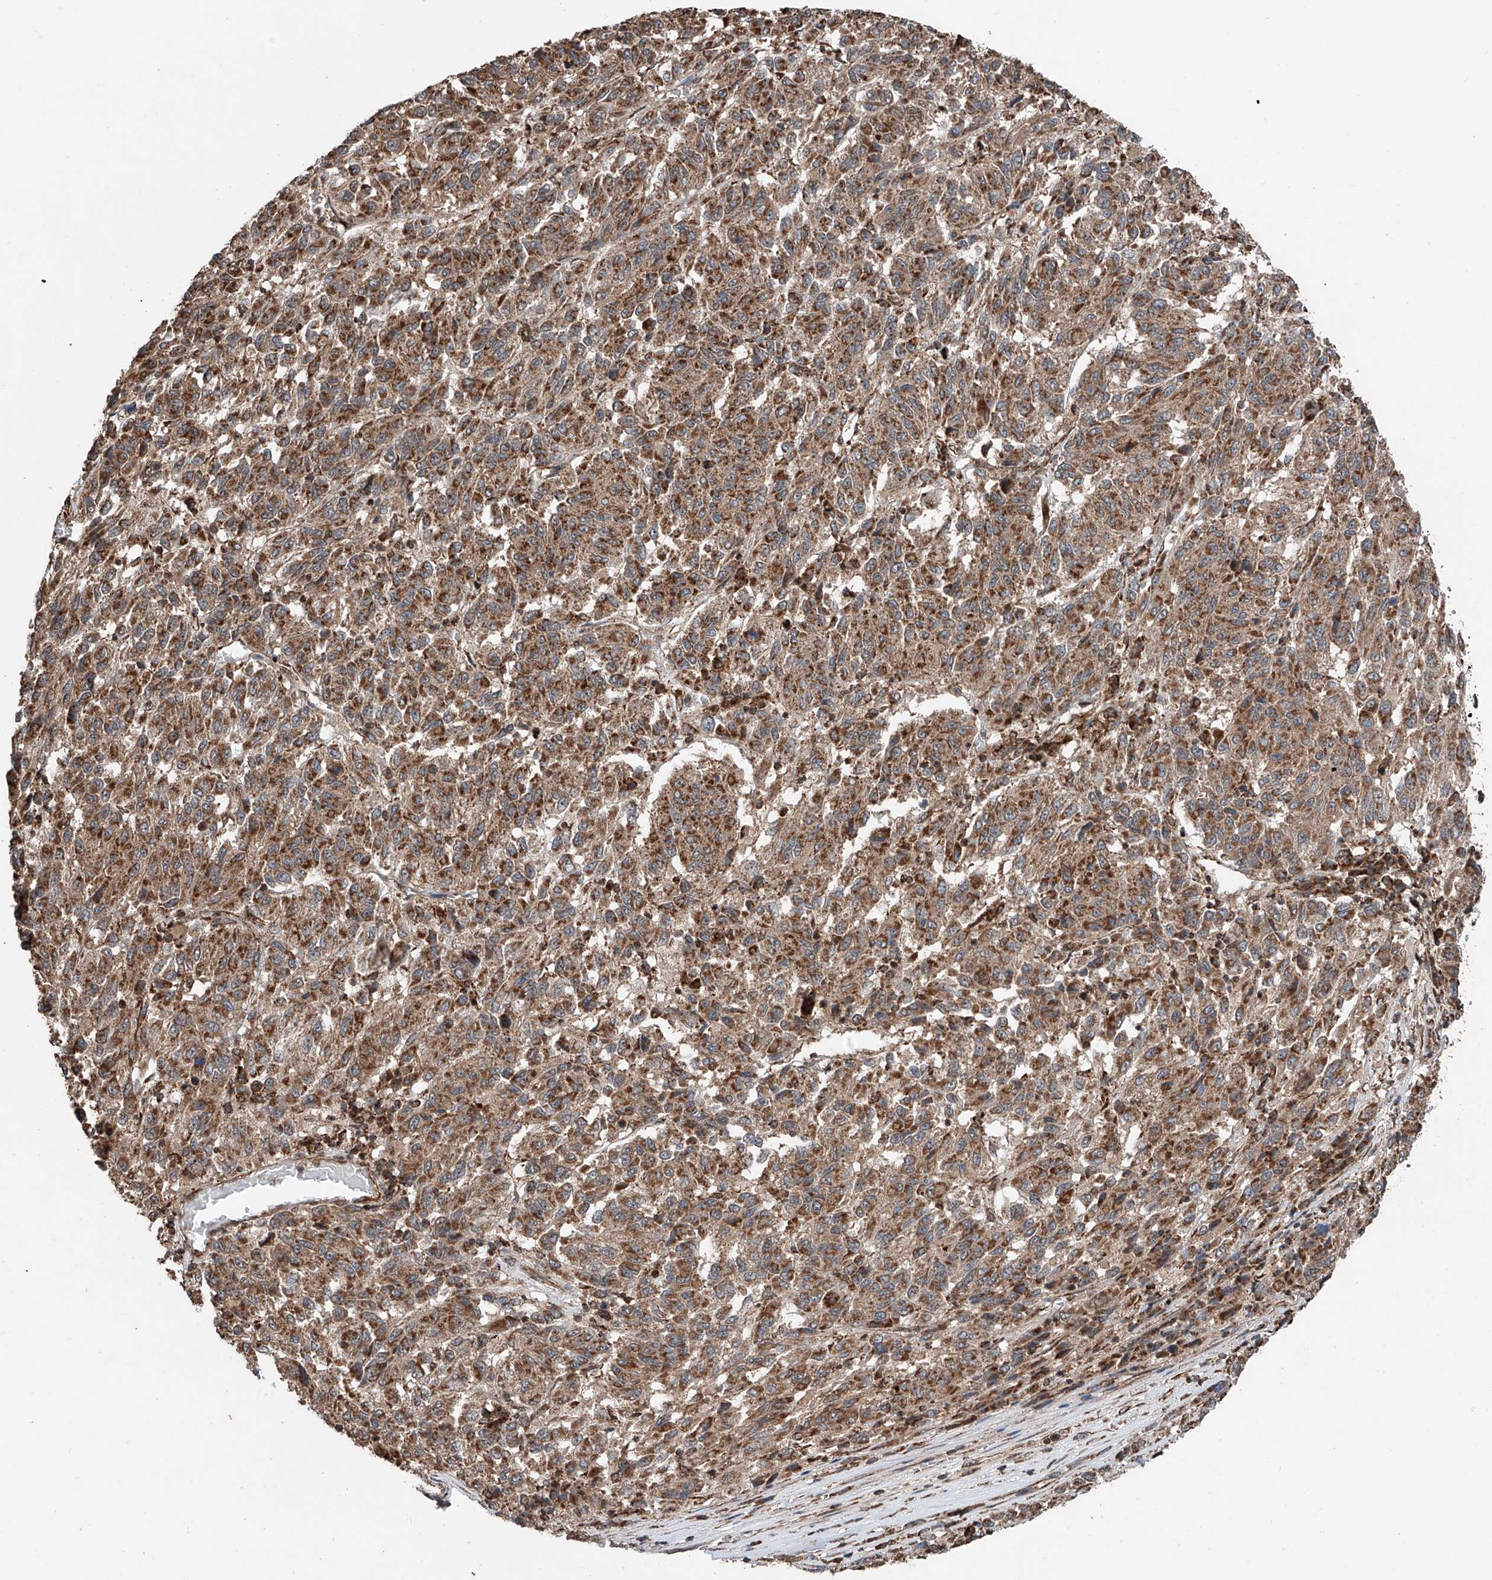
{"staining": {"intensity": "strong", "quantity": ">75%", "location": "cytoplasmic/membranous"}, "tissue": "melanoma", "cell_type": "Tumor cells", "image_type": "cancer", "snomed": [{"axis": "morphology", "description": "Malignant melanoma, Metastatic site"}, {"axis": "topography", "description": "Lung"}], "caption": "Brown immunohistochemical staining in human malignant melanoma (metastatic site) demonstrates strong cytoplasmic/membranous positivity in about >75% of tumor cells.", "gene": "ZNF445", "patient": {"sex": "male", "age": 64}}